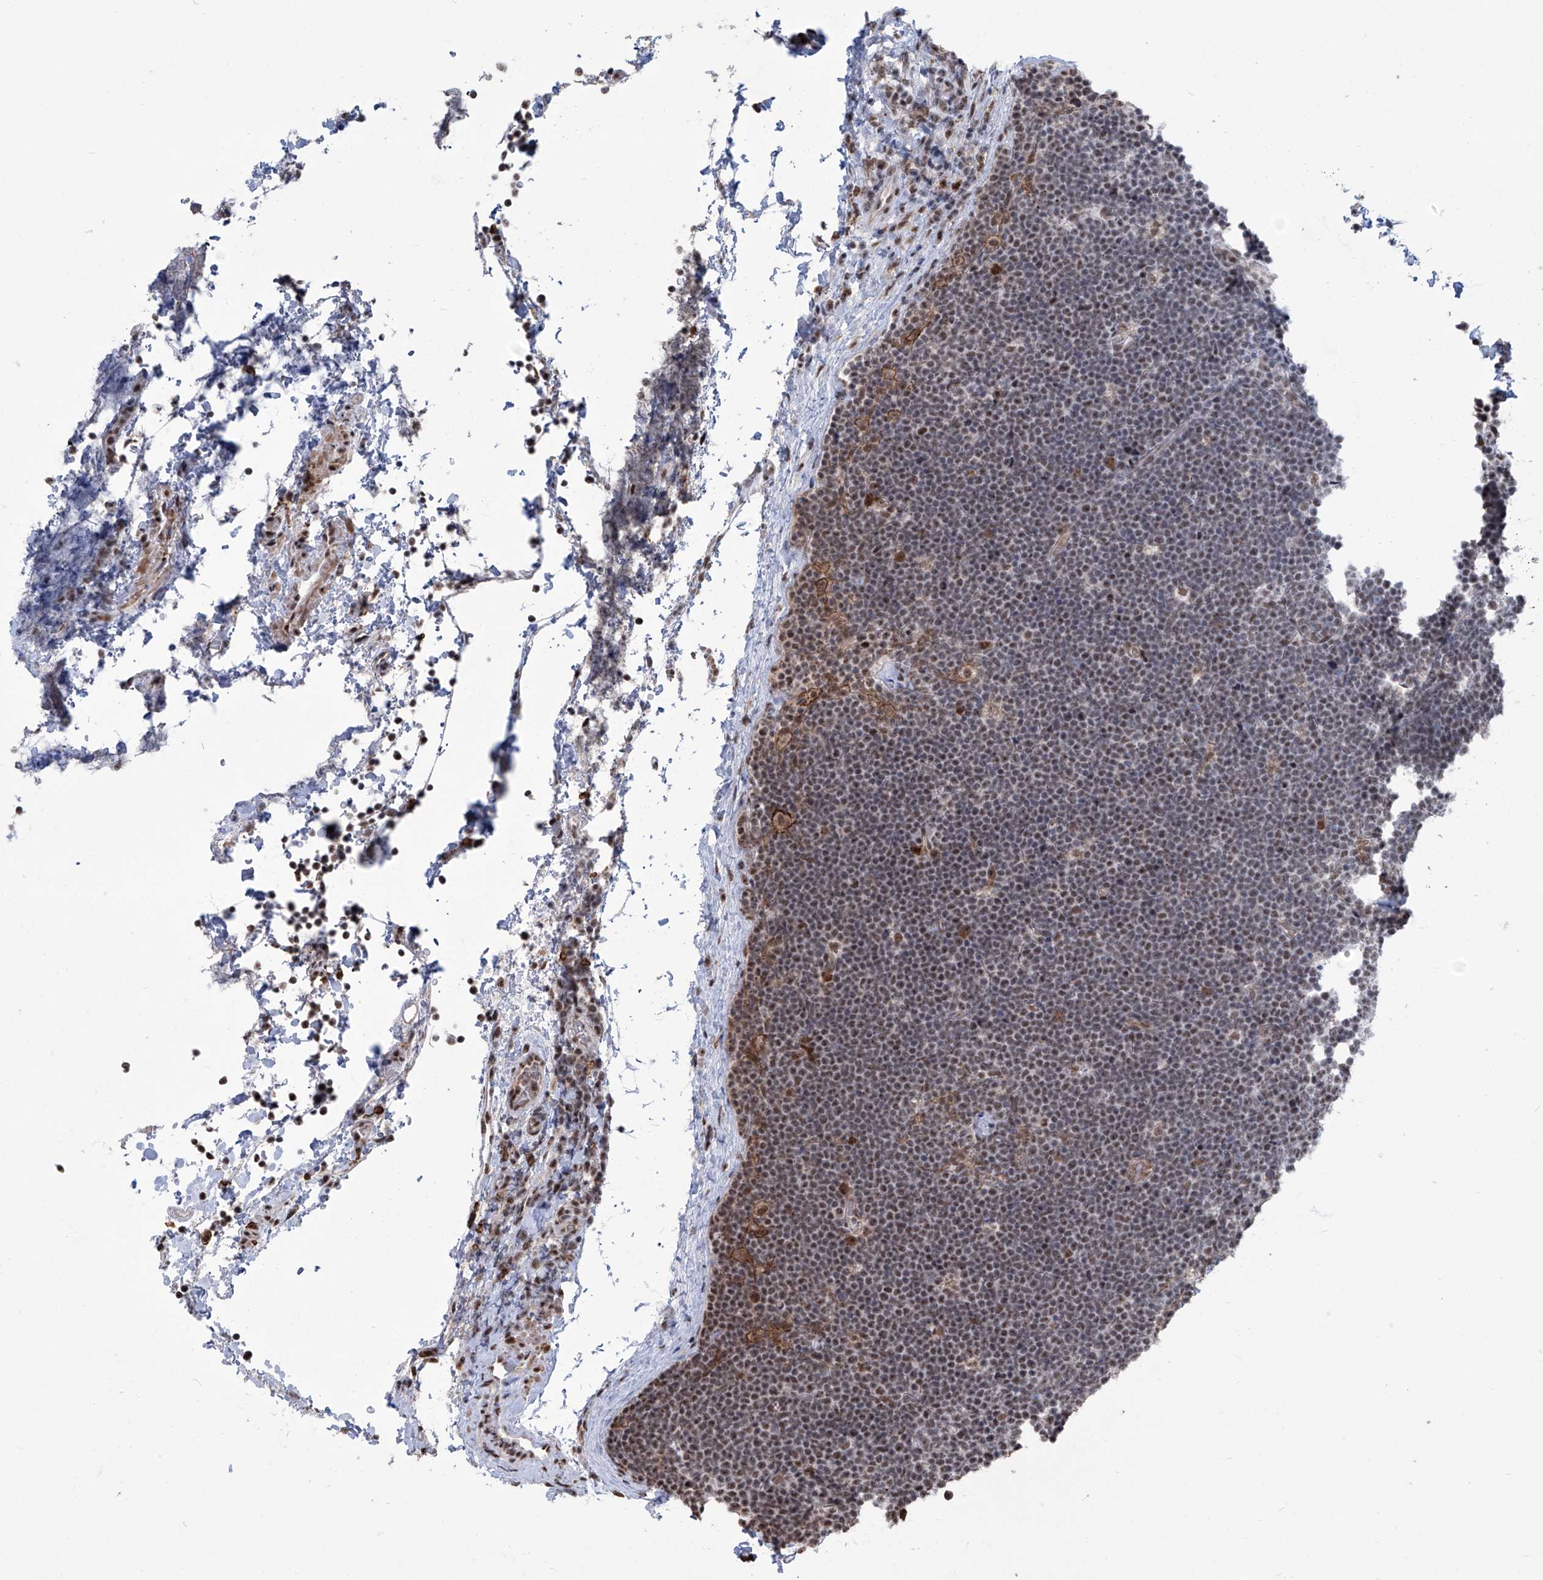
{"staining": {"intensity": "moderate", "quantity": "25%-75%", "location": "nuclear"}, "tissue": "lymphoma", "cell_type": "Tumor cells", "image_type": "cancer", "snomed": [{"axis": "morphology", "description": "Malignant lymphoma, non-Hodgkin's type, High grade"}, {"axis": "topography", "description": "Lymph node"}], "caption": "Malignant lymphoma, non-Hodgkin's type (high-grade) stained with immunohistochemistry (IHC) demonstrates moderate nuclear staining in about 25%-75% of tumor cells.", "gene": "FBXL4", "patient": {"sex": "male", "age": 13}}